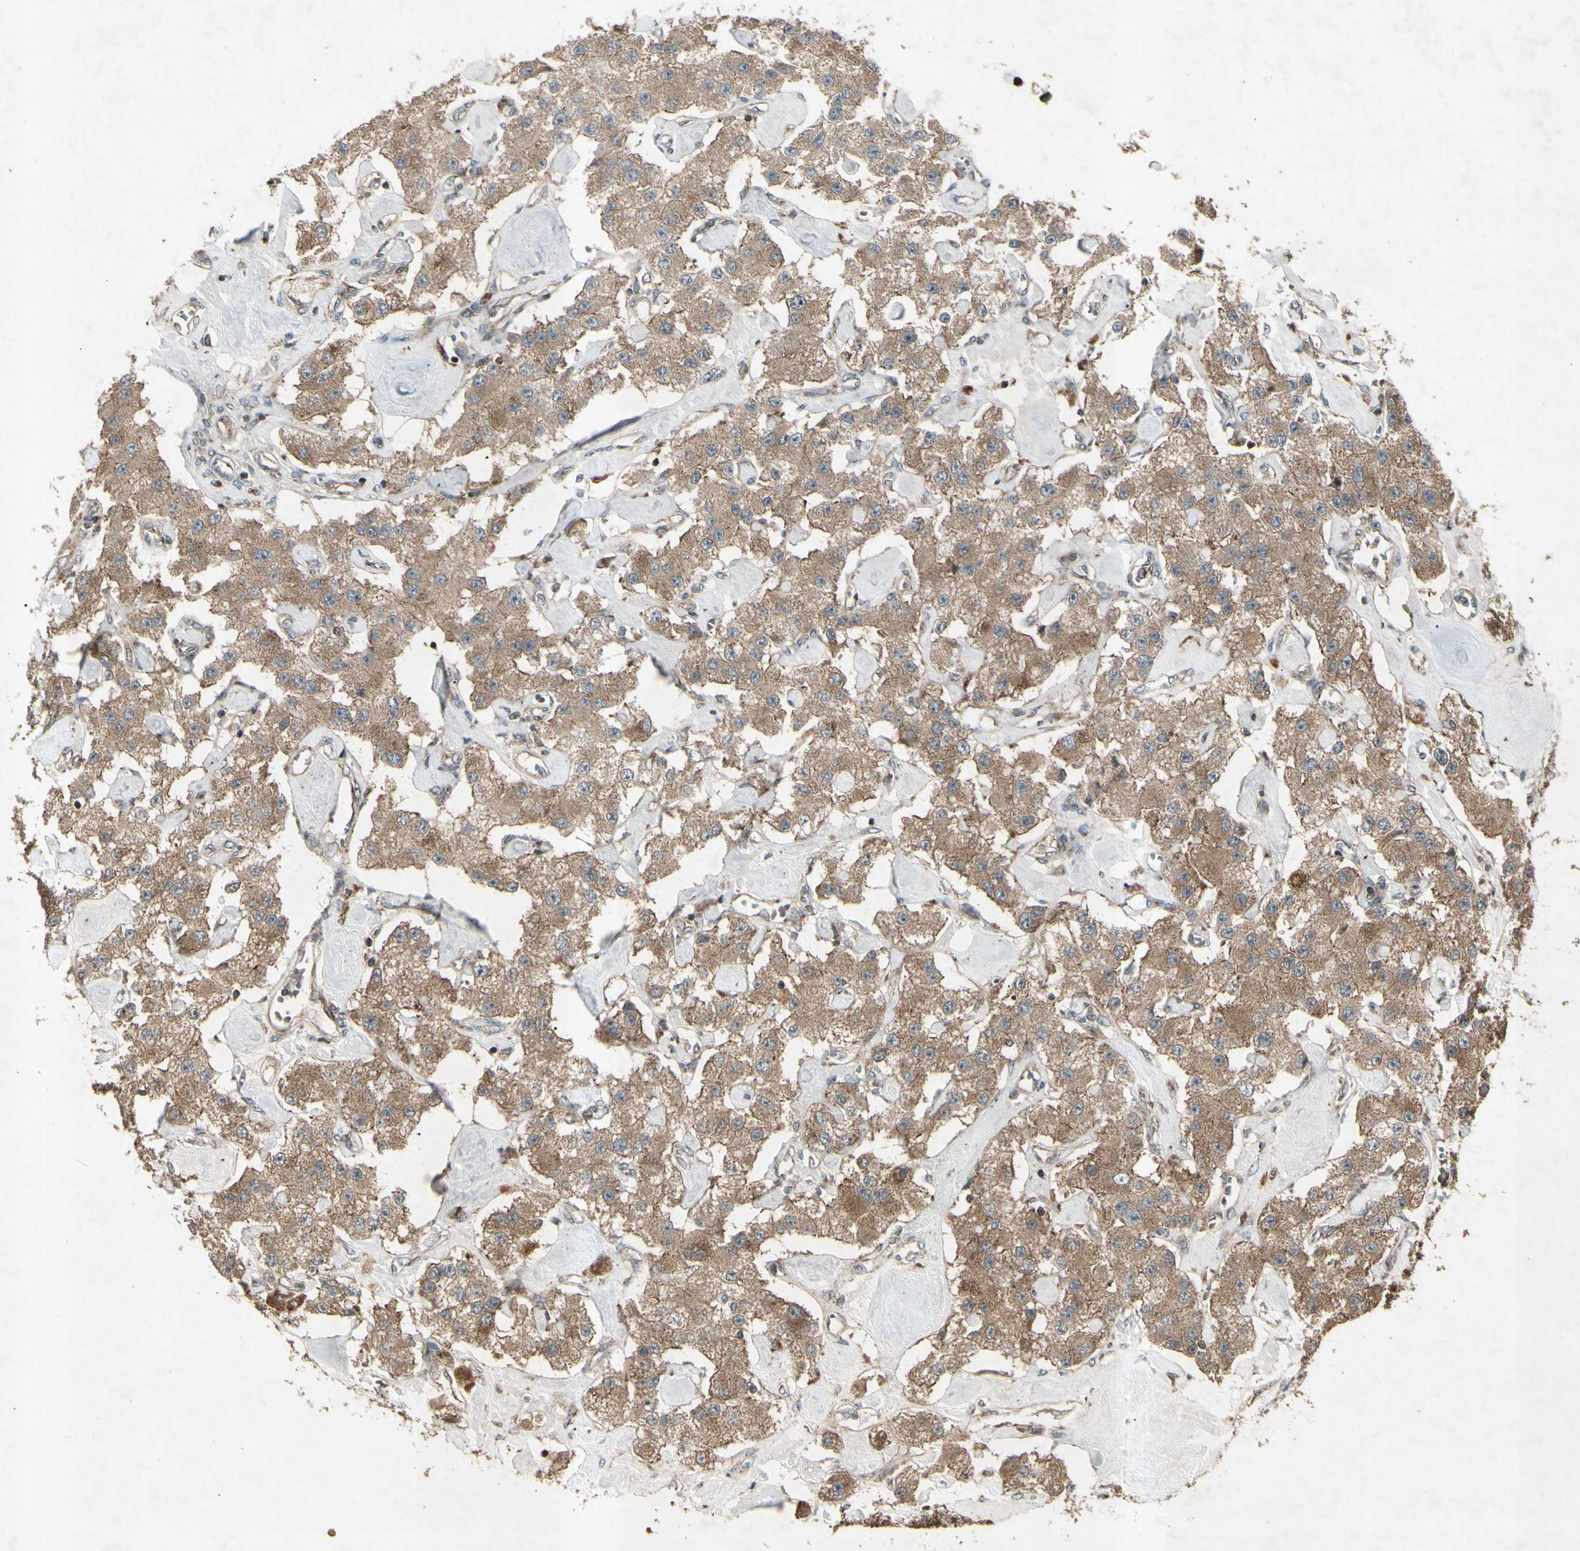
{"staining": {"intensity": "moderate", "quantity": ">75%", "location": "cytoplasmic/membranous"}, "tissue": "carcinoid", "cell_type": "Tumor cells", "image_type": "cancer", "snomed": [{"axis": "morphology", "description": "Carcinoid, malignant, NOS"}, {"axis": "topography", "description": "Pancreas"}], "caption": "Tumor cells display moderate cytoplasmic/membranous expression in about >75% of cells in malignant carcinoid.", "gene": "AP1G1", "patient": {"sex": "male", "age": 41}}